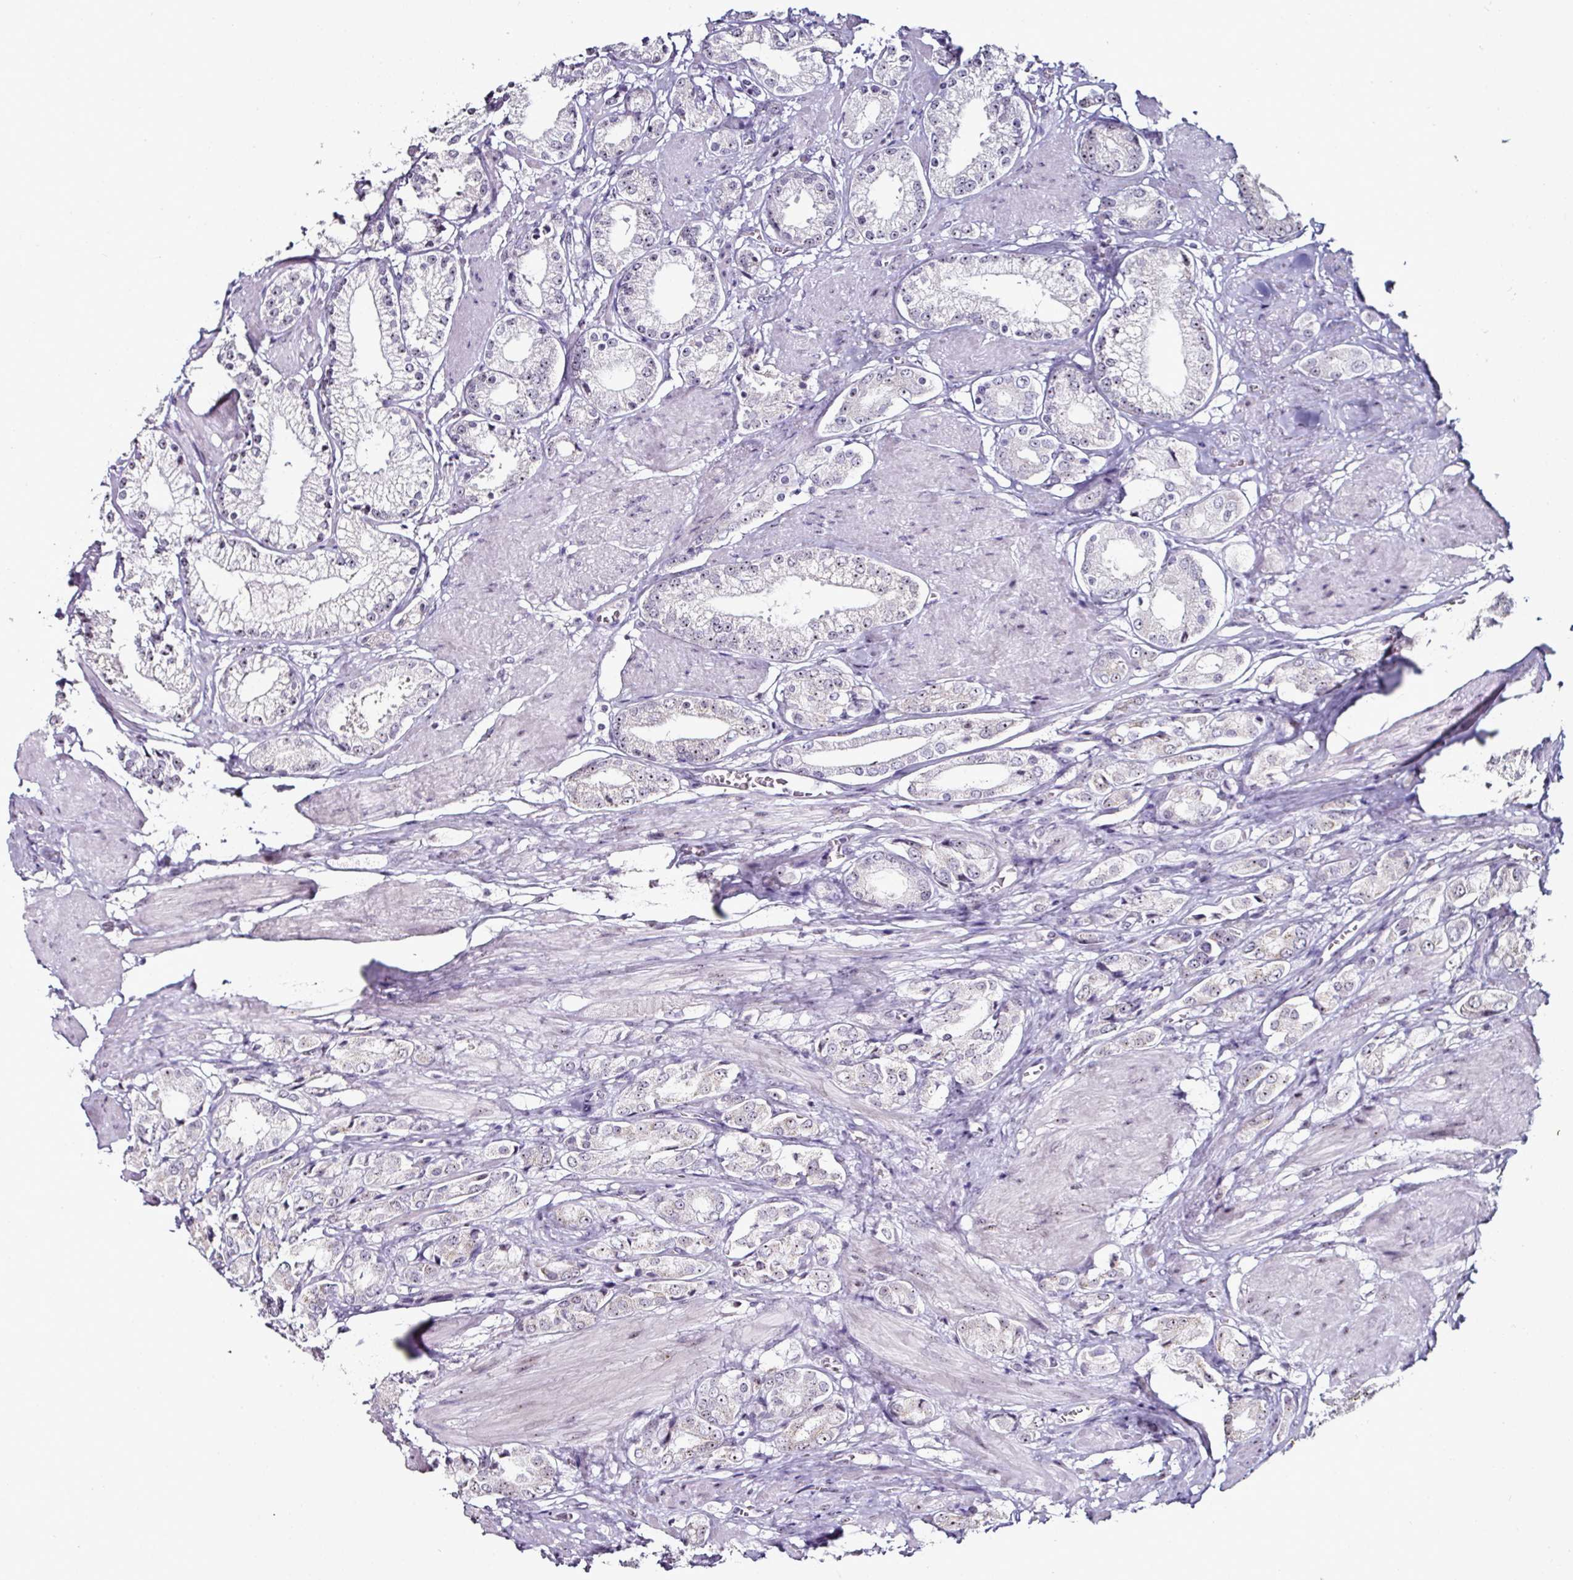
{"staining": {"intensity": "weak", "quantity": "<25%", "location": "nuclear"}, "tissue": "prostate cancer", "cell_type": "Tumor cells", "image_type": "cancer", "snomed": [{"axis": "morphology", "description": "Adenocarcinoma, High grade"}, {"axis": "topography", "description": "Prostate and seminal vesicle, NOS"}], "caption": "The photomicrograph displays no significant staining in tumor cells of prostate cancer (high-grade adenocarcinoma).", "gene": "NACC2", "patient": {"sex": "male", "age": 64}}